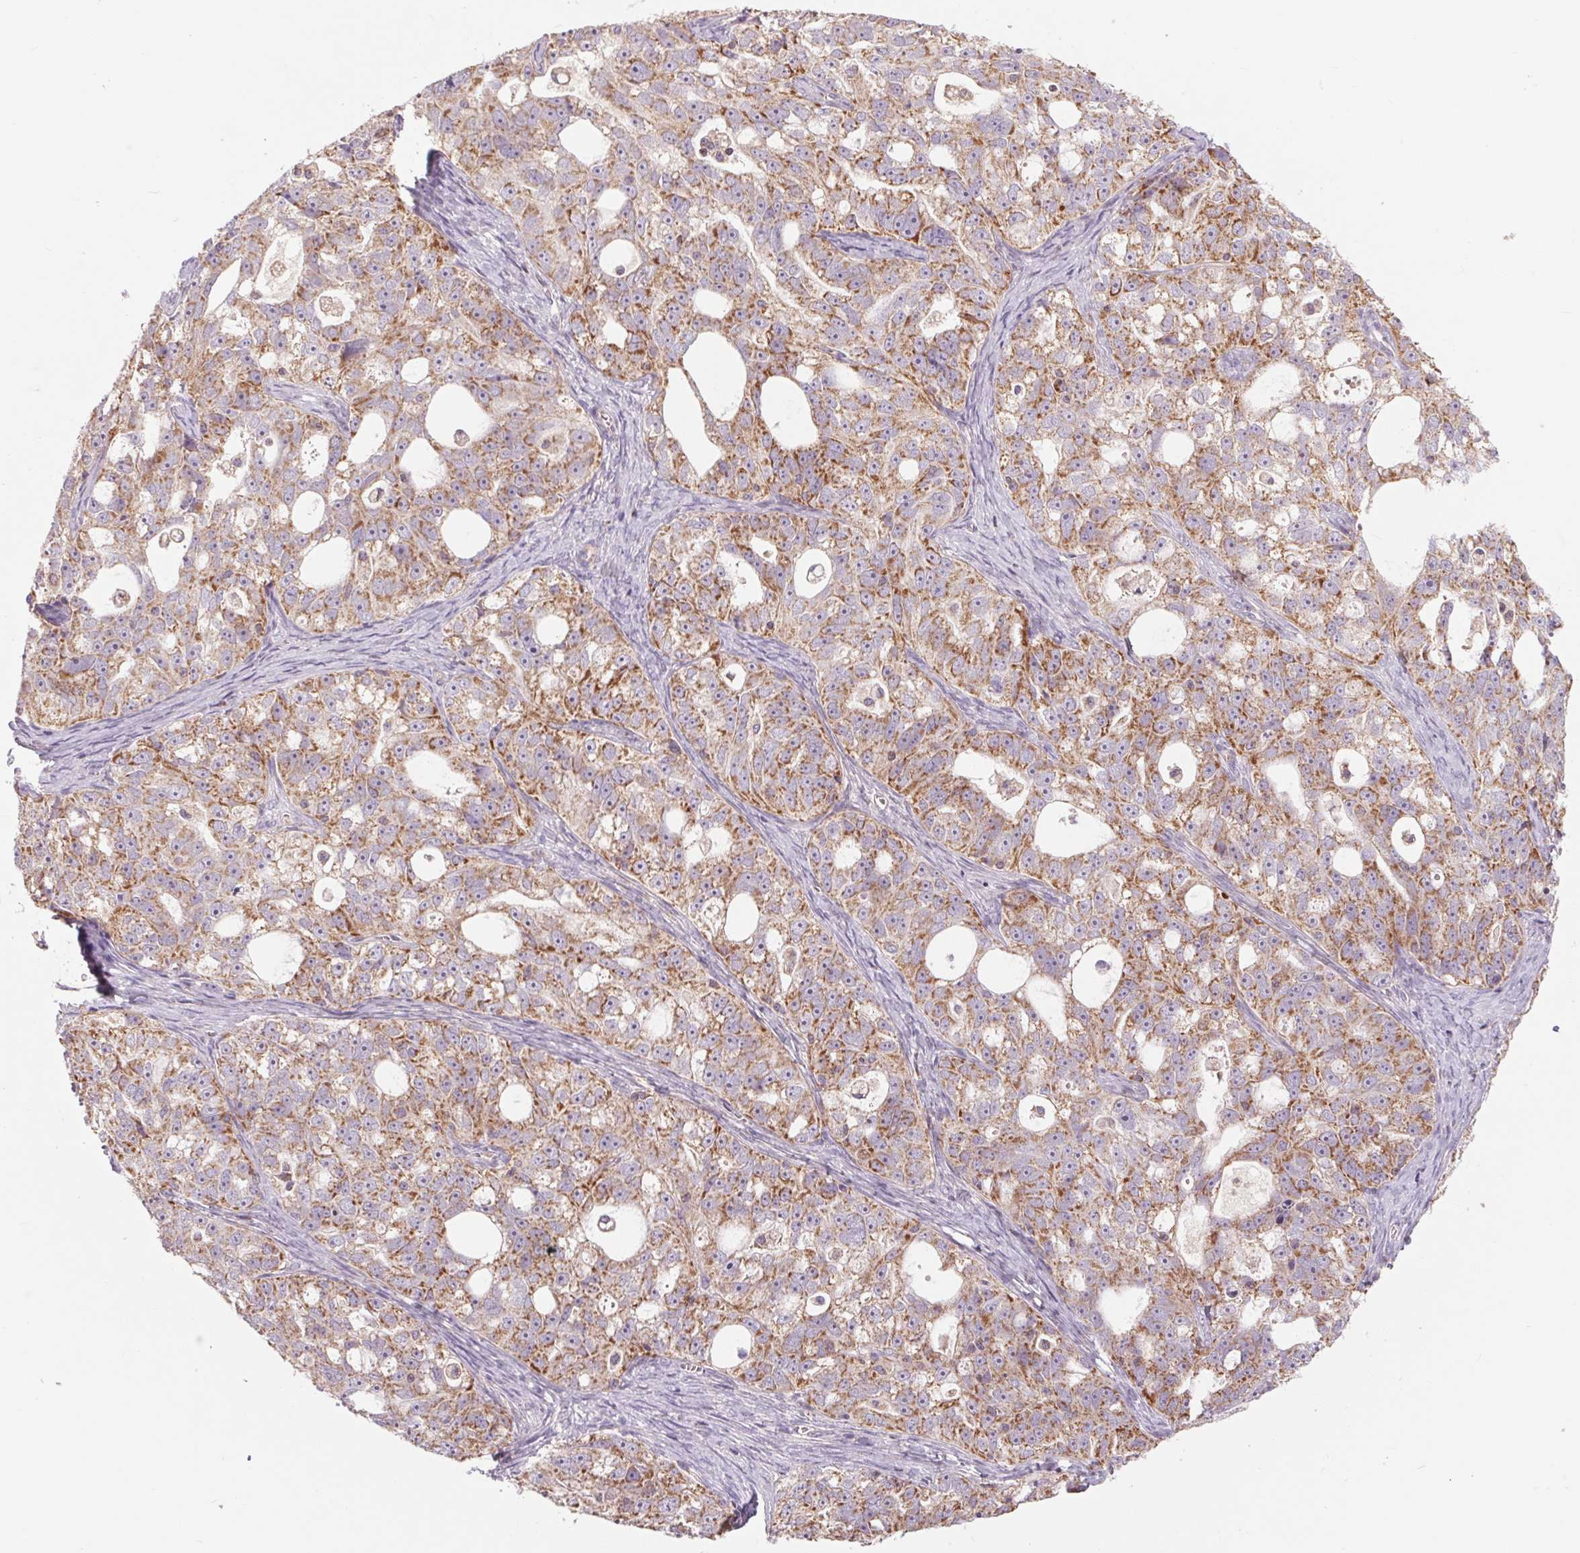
{"staining": {"intensity": "moderate", "quantity": ">75%", "location": "cytoplasmic/membranous"}, "tissue": "ovarian cancer", "cell_type": "Tumor cells", "image_type": "cancer", "snomed": [{"axis": "morphology", "description": "Cystadenocarcinoma, serous, NOS"}, {"axis": "topography", "description": "Ovary"}], "caption": "A photomicrograph of ovarian cancer stained for a protein reveals moderate cytoplasmic/membranous brown staining in tumor cells.", "gene": "COX6A1", "patient": {"sex": "female", "age": 51}}